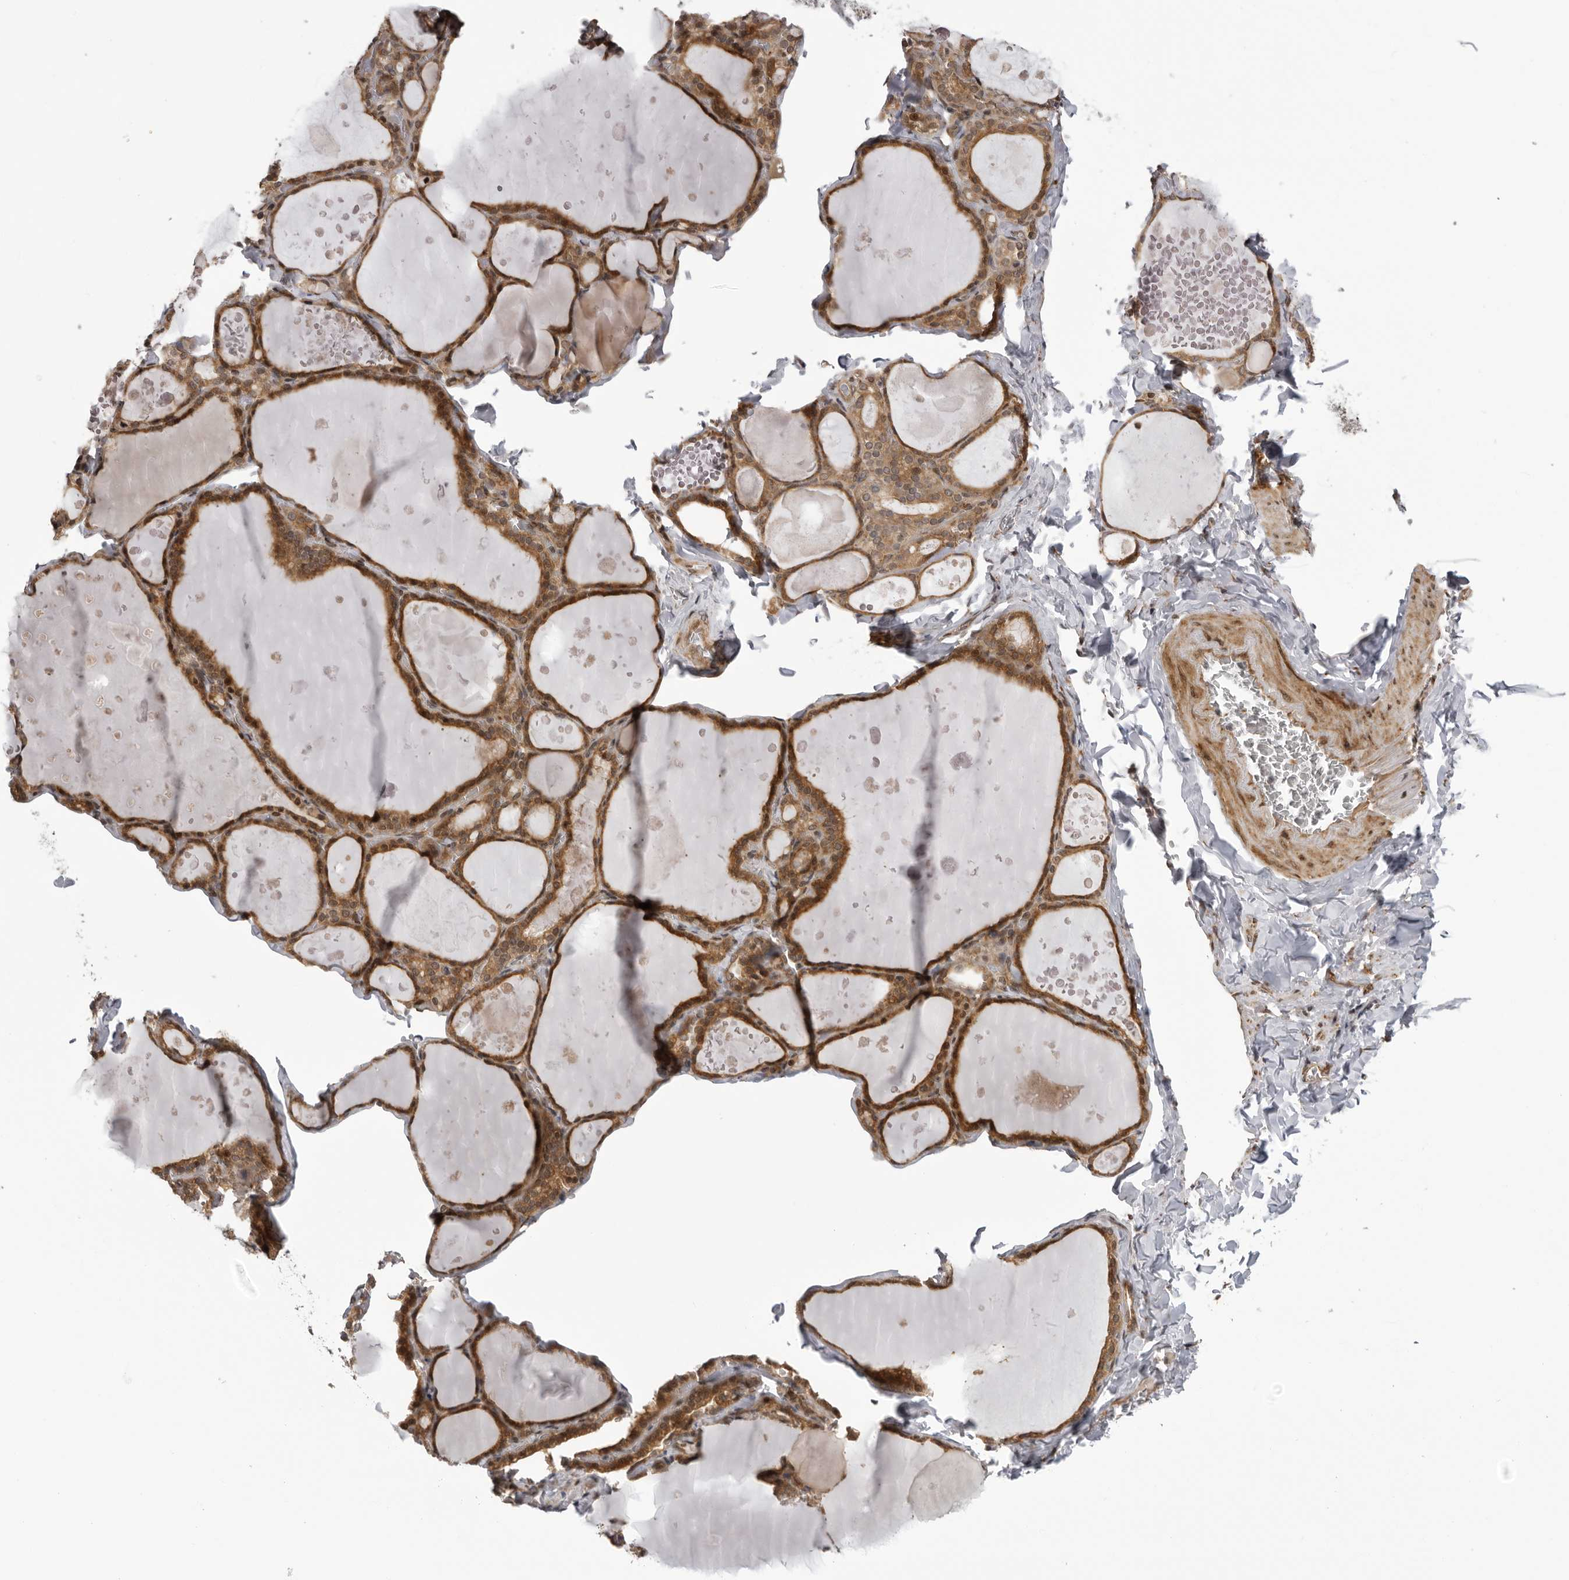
{"staining": {"intensity": "moderate", "quantity": ">75%", "location": "cytoplasmic/membranous"}, "tissue": "thyroid gland", "cell_type": "Glandular cells", "image_type": "normal", "snomed": [{"axis": "morphology", "description": "Normal tissue, NOS"}, {"axis": "topography", "description": "Thyroid gland"}], "caption": "A micrograph showing moderate cytoplasmic/membranous staining in about >75% of glandular cells in normal thyroid gland, as visualized by brown immunohistochemical staining.", "gene": "DNAH14", "patient": {"sex": "male", "age": 56}}